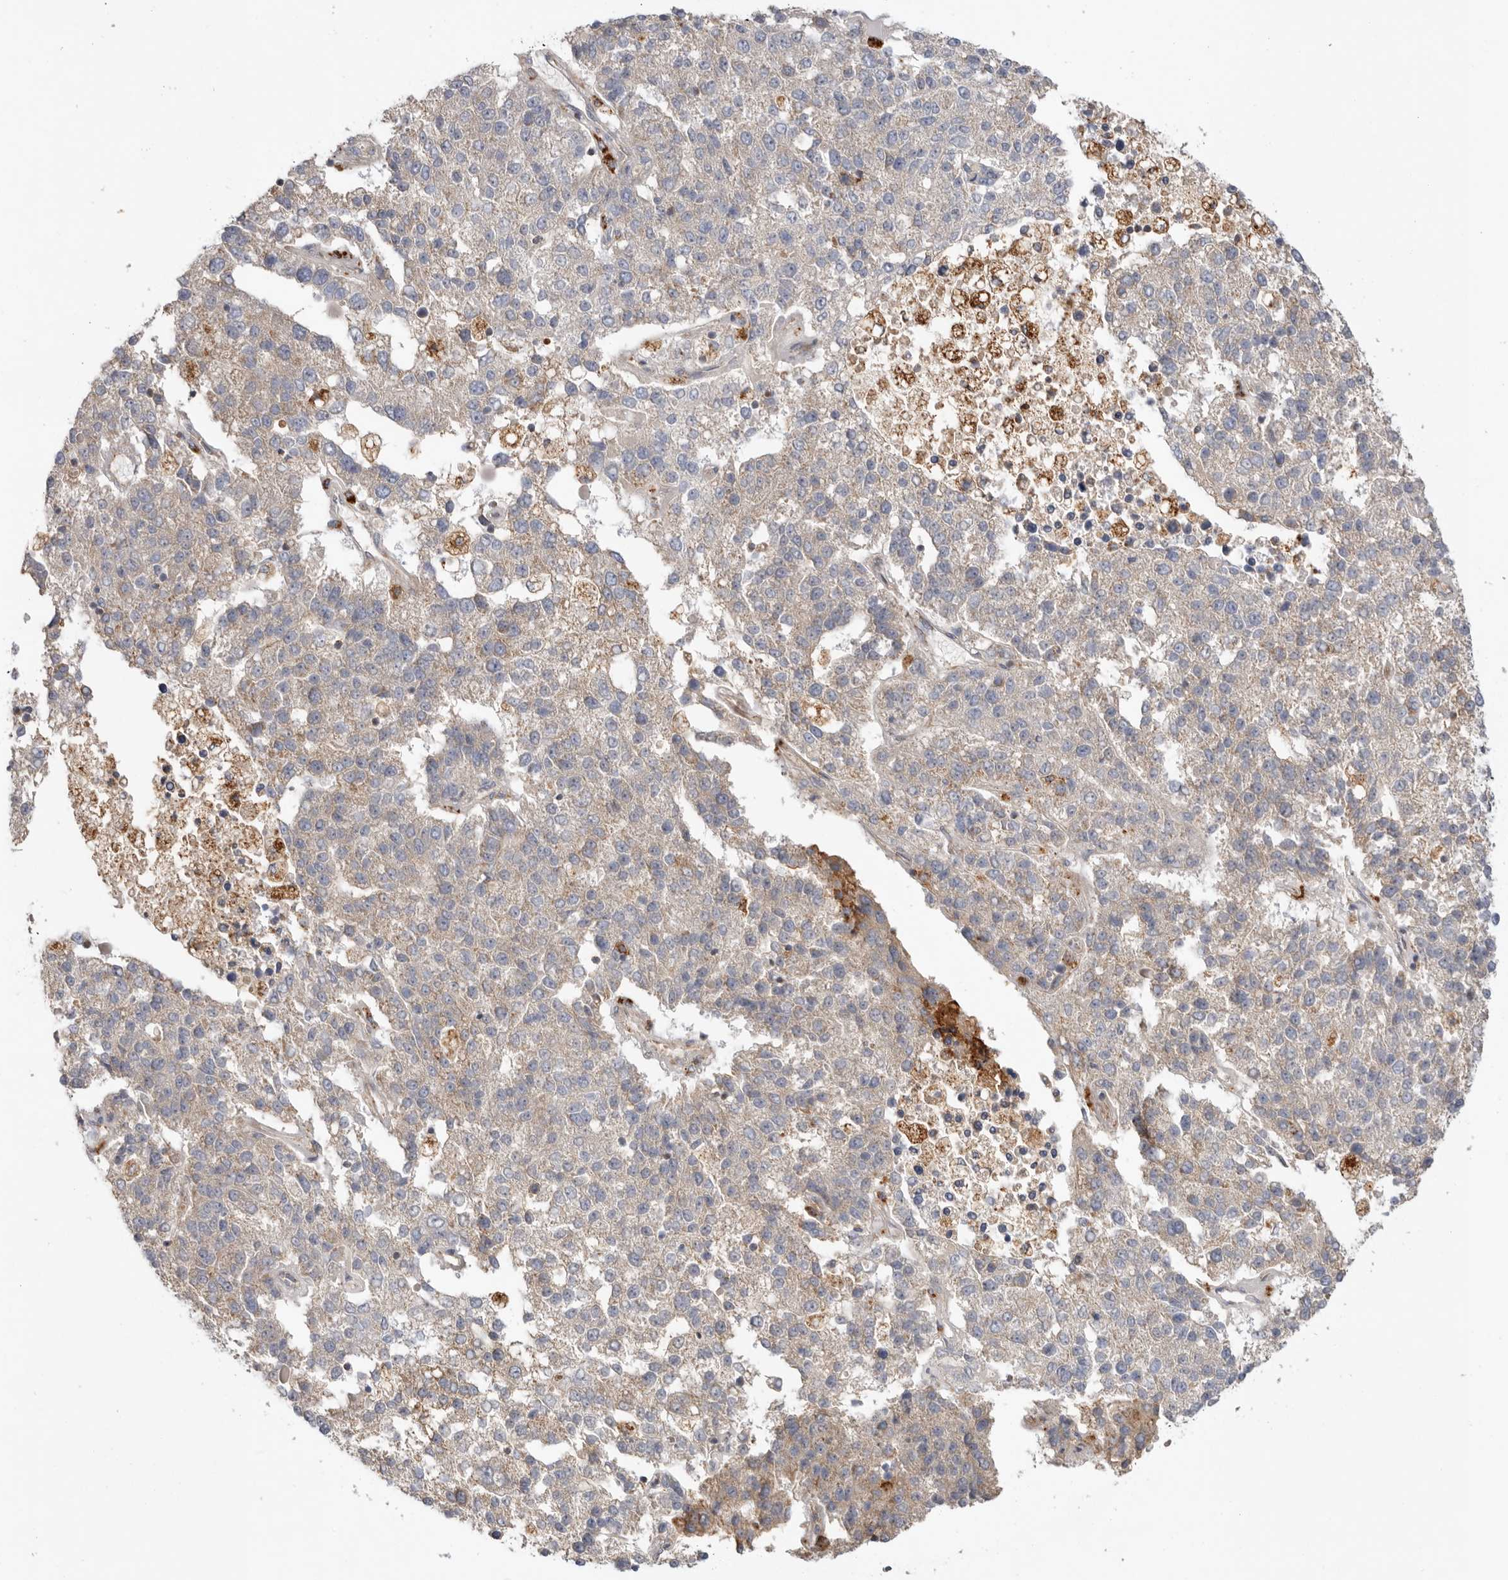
{"staining": {"intensity": "weak", "quantity": "<25%", "location": "cytoplasmic/membranous"}, "tissue": "pancreatic cancer", "cell_type": "Tumor cells", "image_type": "cancer", "snomed": [{"axis": "morphology", "description": "Adenocarcinoma, NOS"}, {"axis": "topography", "description": "Pancreas"}], "caption": "Human pancreatic cancer stained for a protein using IHC shows no expression in tumor cells.", "gene": "GNE", "patient": {"sex": "female", "age": 61}}